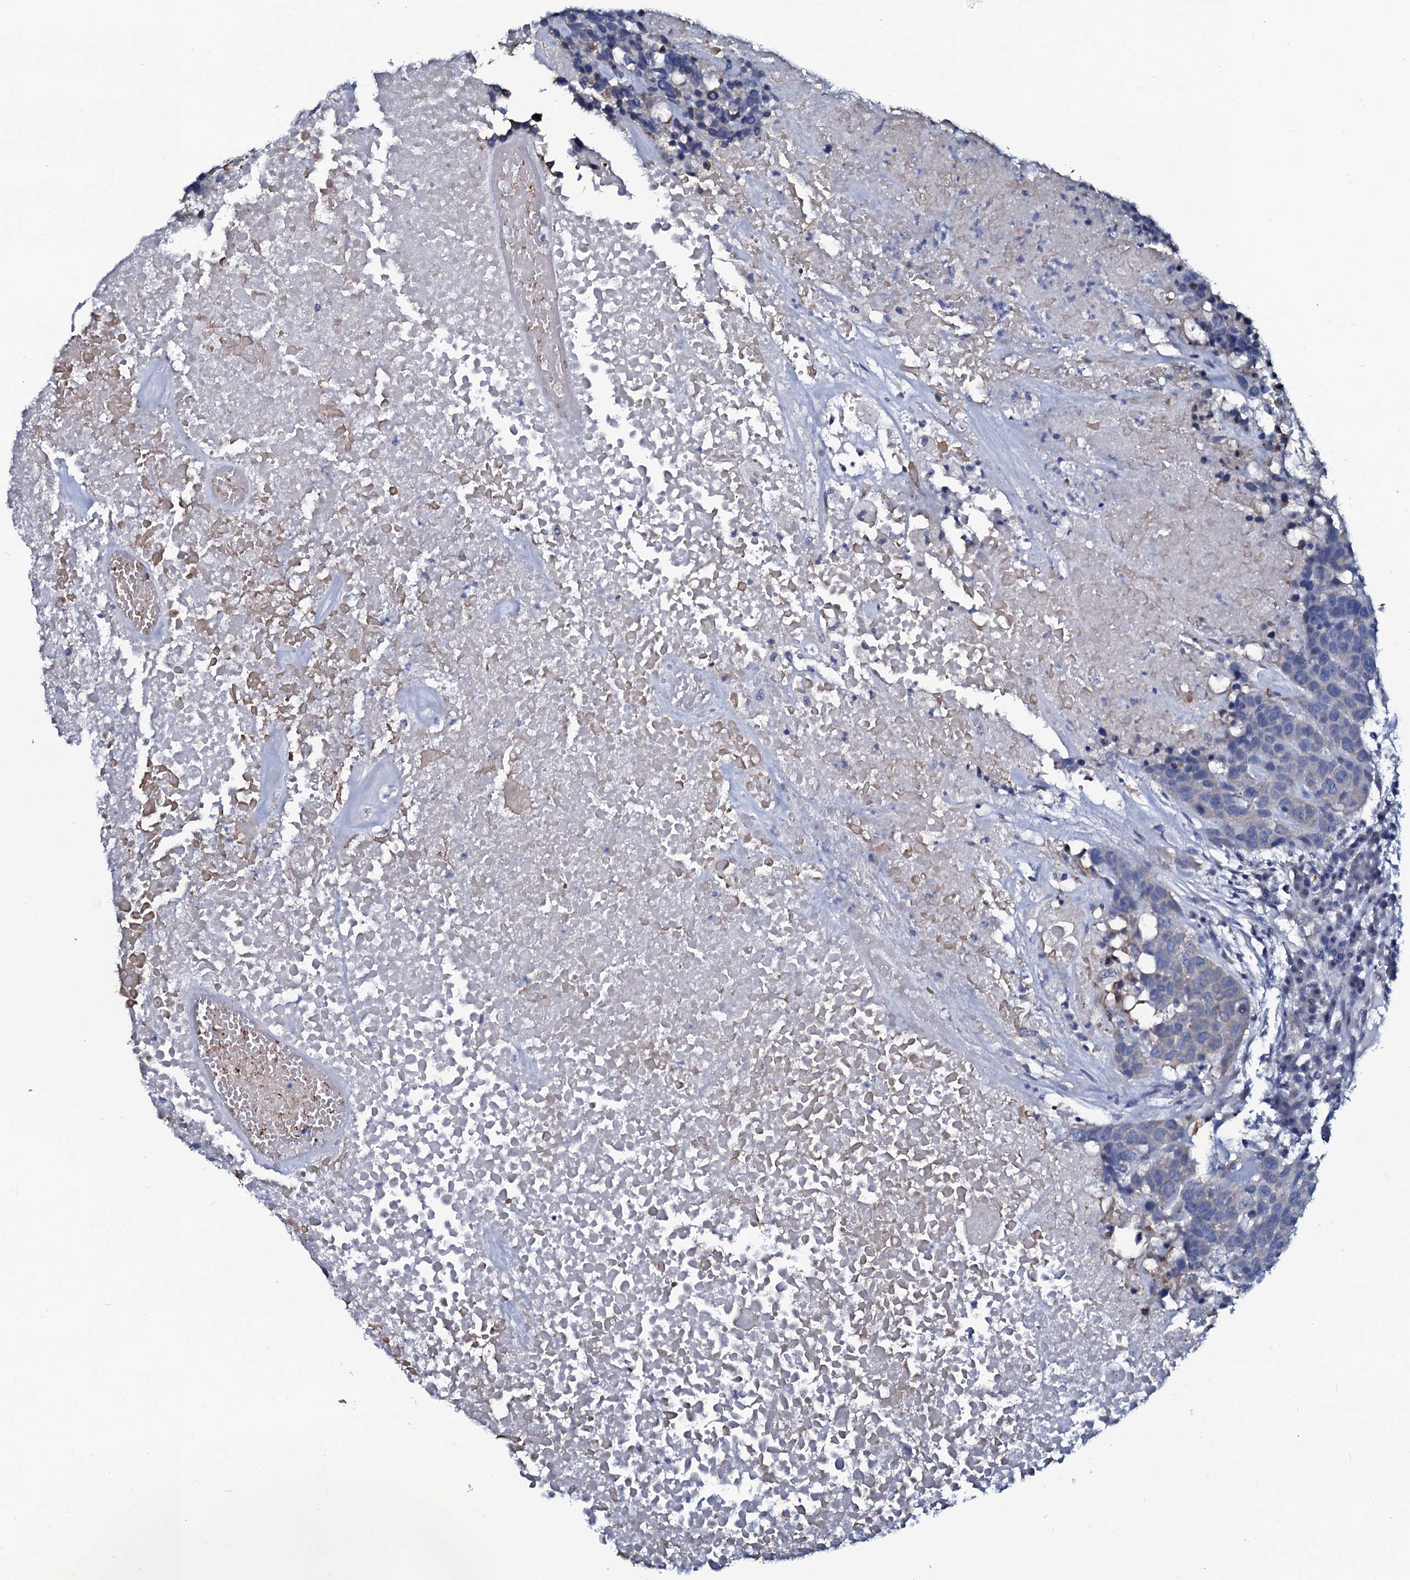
{"staining": {"intensity": "negative", "quantity": "none", "location": "none"}, "tissue": "head and neck cancer", "cell_type": "Tumor cells", "image_type": "cancer", "snomed": [{"axis": "morphology", "description": "Squamous cell carcinoma, NOS"}, {"axis": "topography", "description": "Head-Neck"}], "caption": "The image reveals no staining of tumor cells in squamous cell carcinoma (head and neck).", "gene": "C10orf88", "patient": {"sex": "male", "age": 66}}